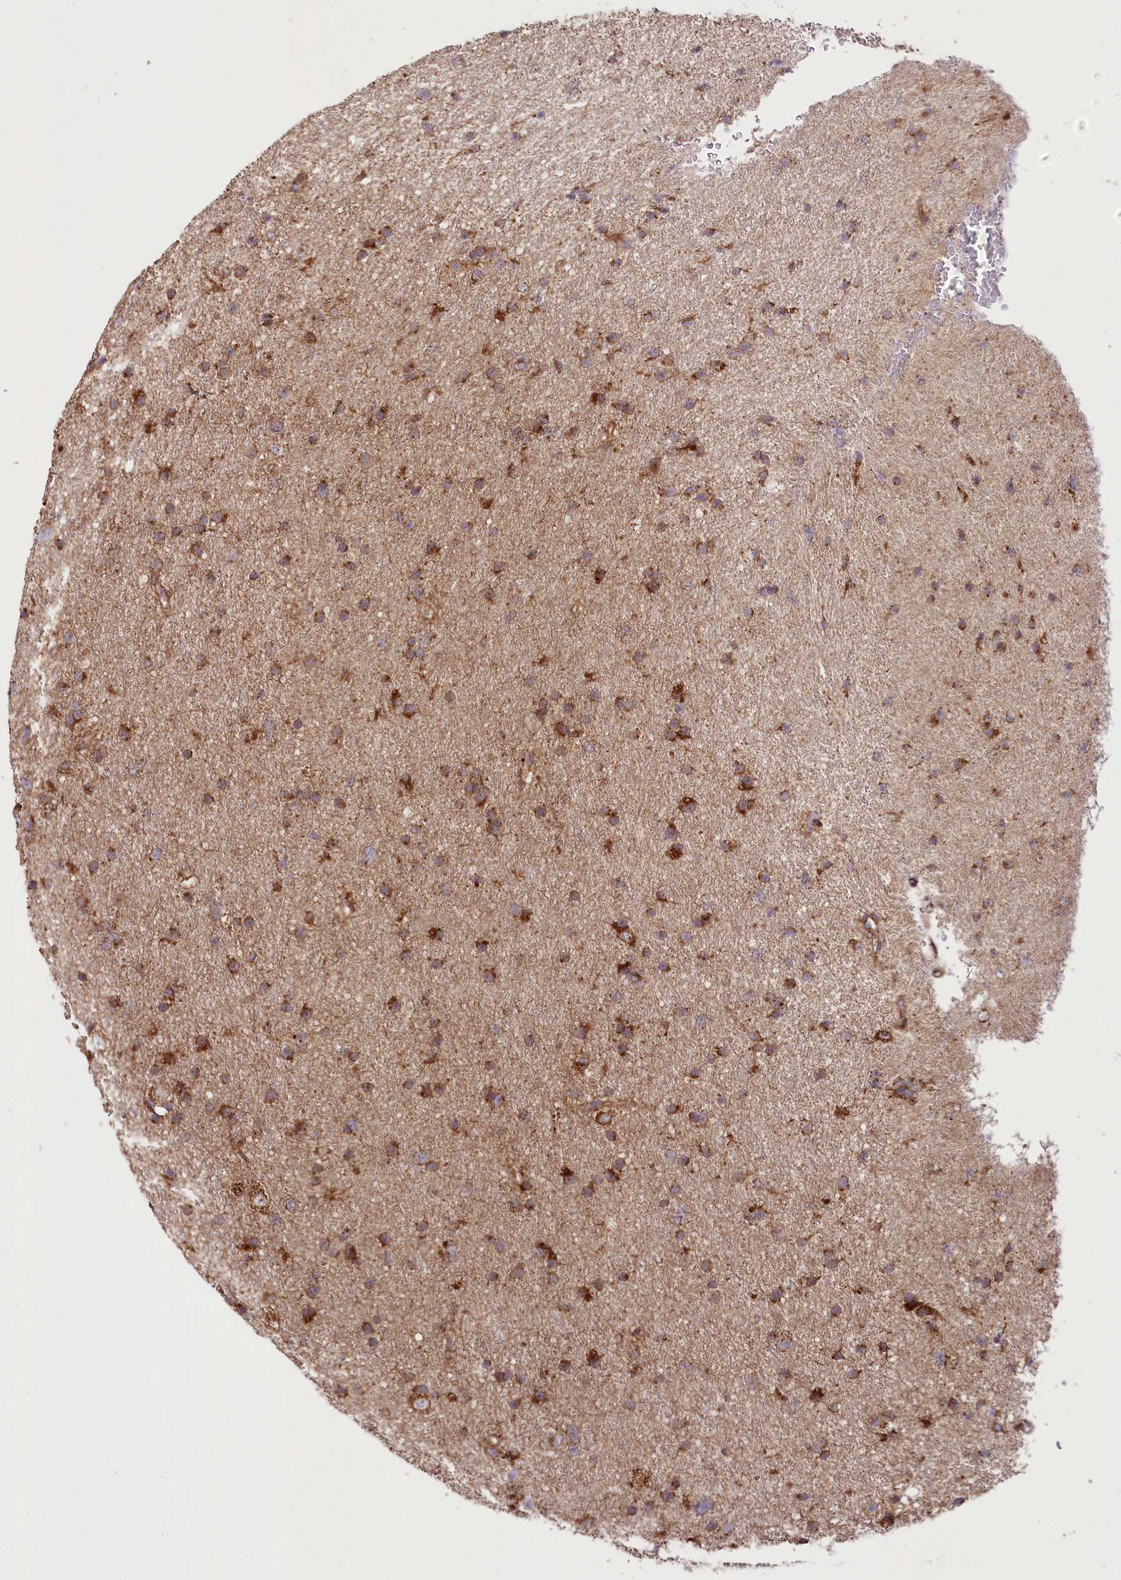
{"staining": {"intensity": "strong", "quantity": "25%-75%", "location": "cytoplasmic/membranous"}, "tissue": "glioma", "cell_type": "Tumor cells", "image_type": "cancer", "snomed": [{"axis": "morphology", "description": "Glioma, malignant, Low grade"}, {"axis": "topography", "description": "Cerebral cortex"}], "caption": "Immunohistochemistry (IHC) of human low-grade glioma (malignant) reveals high levels of strong cytoplasmic/membranous staining in approximately 25%-75% of tumor cells.", "gene": "RAB7A", "patient": {"sex": "female", "age": 39}}